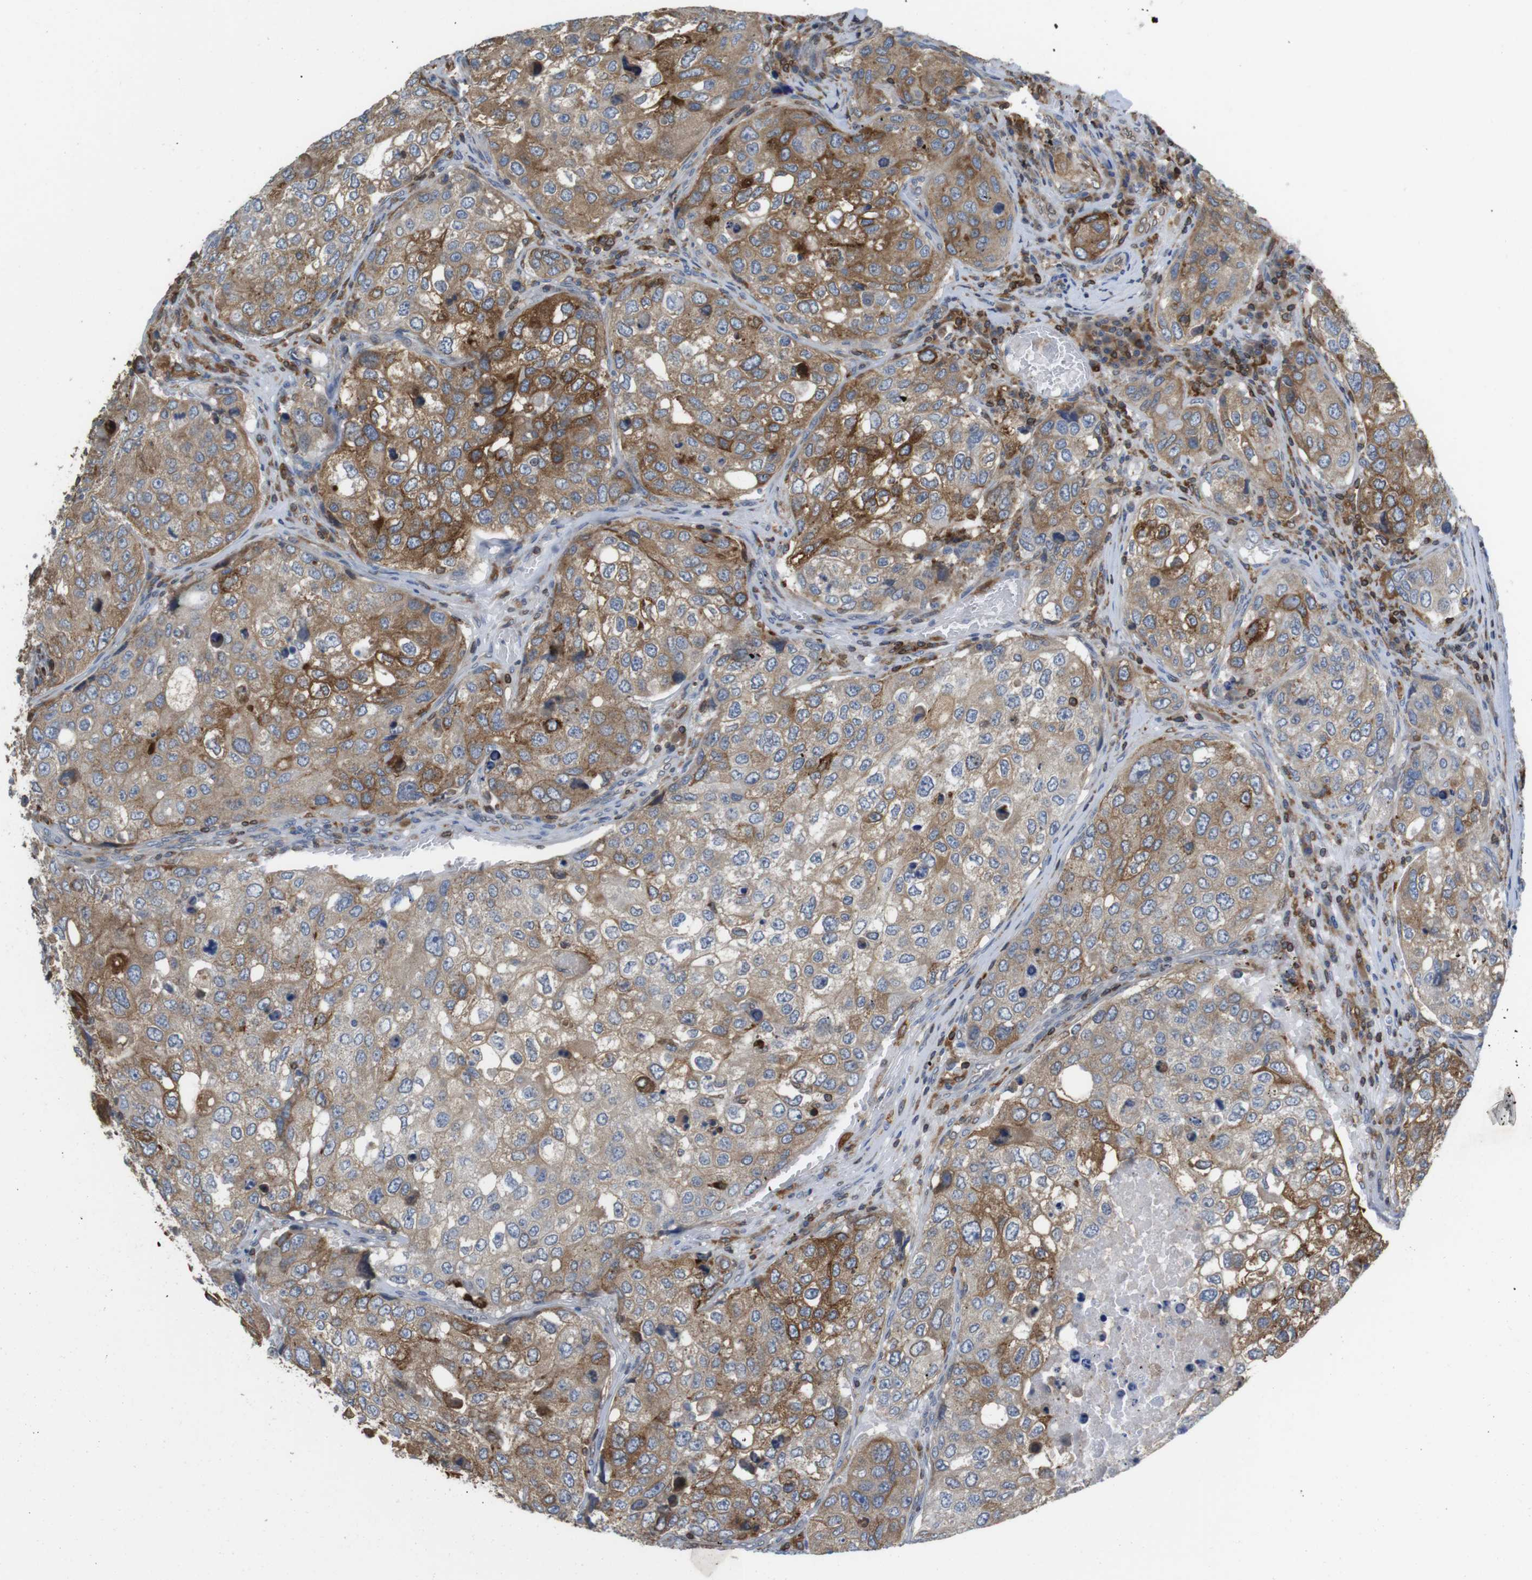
{"staining": {"intensity": "moderate", "quantity": "25%-75%", "location": "cytoplasmic/membranous"}, "tissue": "urothelial cancer", "cell_type": "Tumor cells", "image_type": "cancer", "snomed": [{"axis": "morphology", "description": "Urothelial carcinoma, High grade"}, {"axis": "topography", "description": "Lymph node"}, {"axis": "topography", "description": "Urinary bladder"}], "caption": "Immunohistochemical staining of urothelial carcinoma (high-grade) displays medium levels of moderate cytoplasmic/membranous positivity in about 25%-75% of tumor cells.", "gene": "ARL6IP5", "patient": {"sex": "male", "age": 51}}